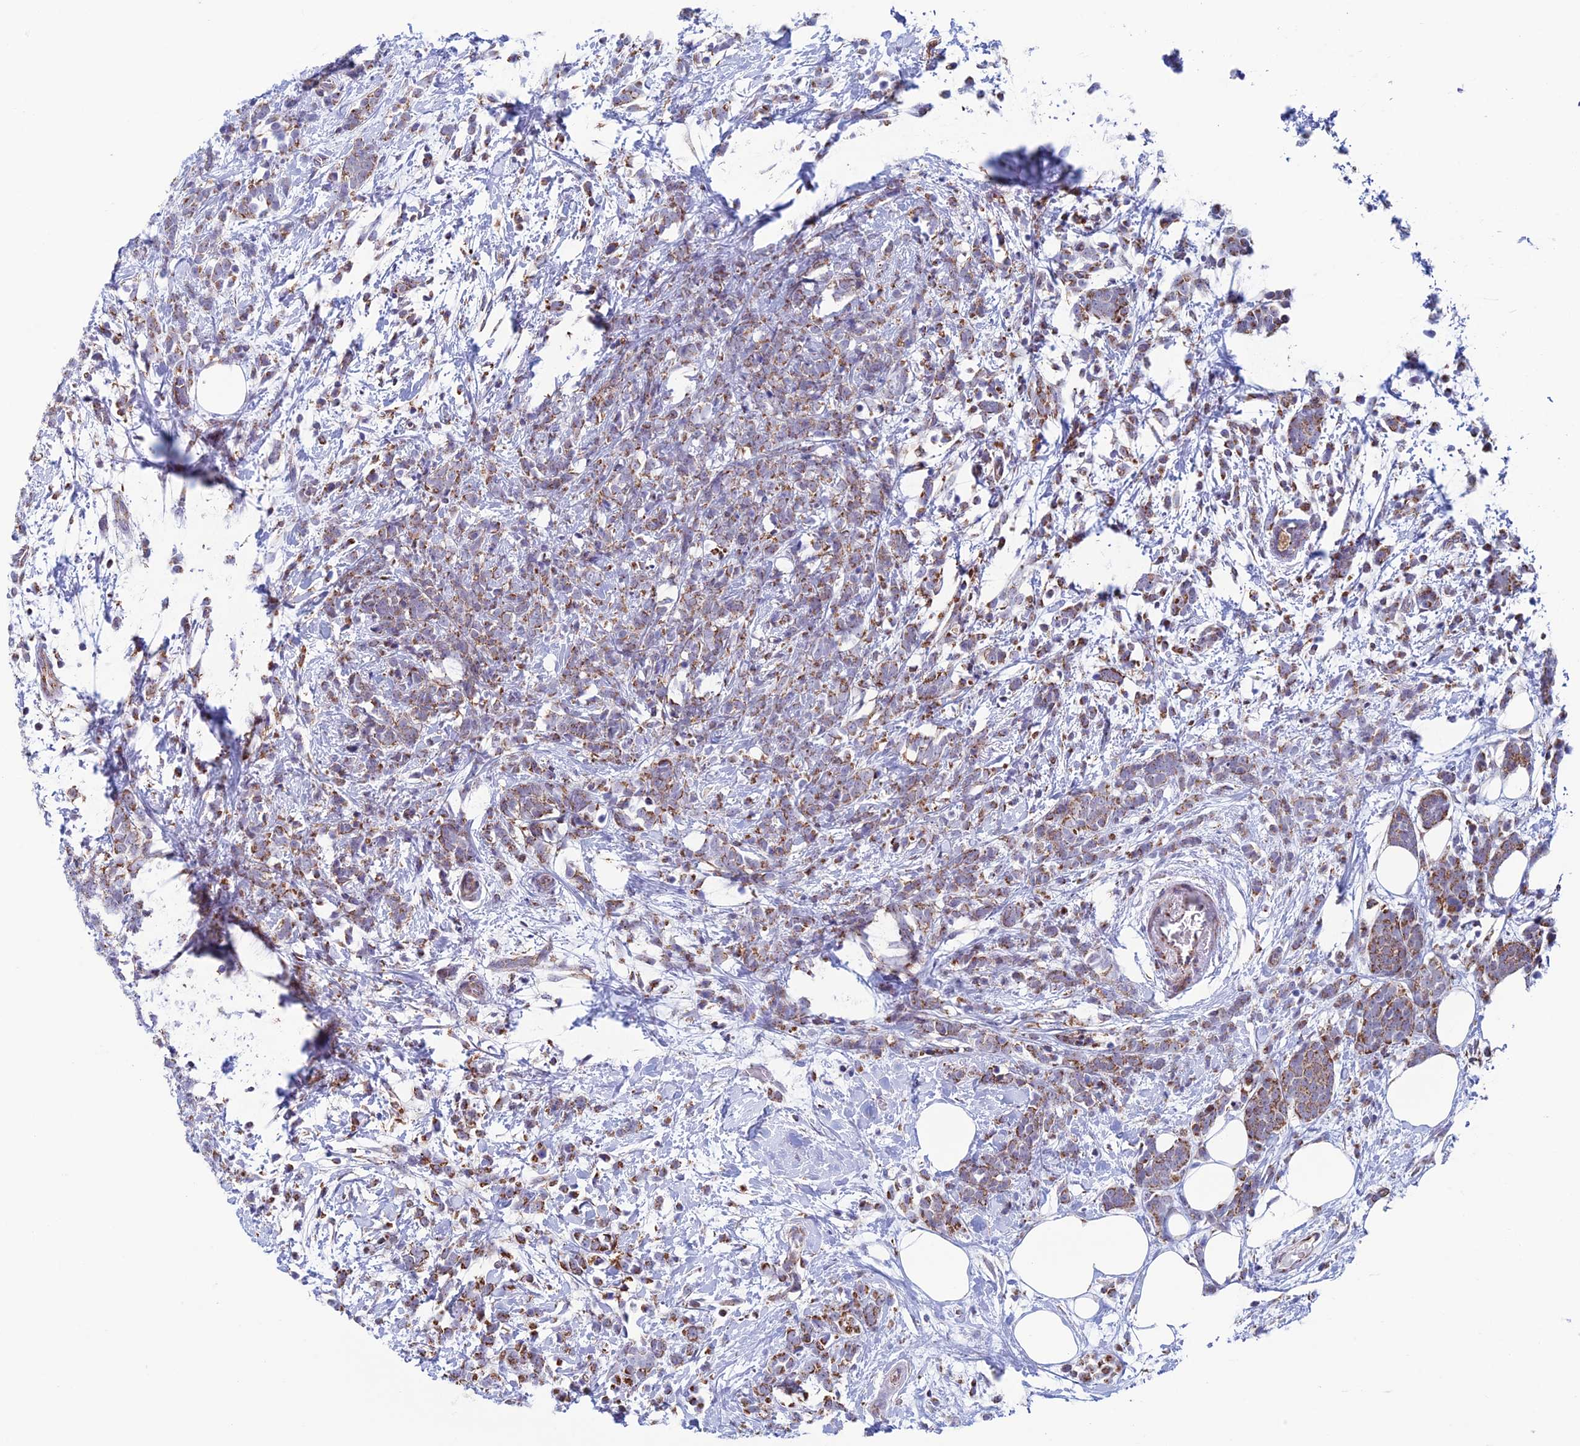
{"staining": {"intensity": "moderate", "quantity": ">75%", "location": "cytoplasmic/membranous"}, "tissue": "breast cancer", "cell_type": "Tumor cells", "image_type": "cancer", "snomed": [{"axis": "morphology", "description": "Lobular carcinoma"}, {"axis": "topography", "description": "Breast"}], "caption": "Breast cancer stained with a protein marker shows moderate staining in tumor cells.", "gene": "ZNG1B", "patient": {"sex": "female", "age": 58}}